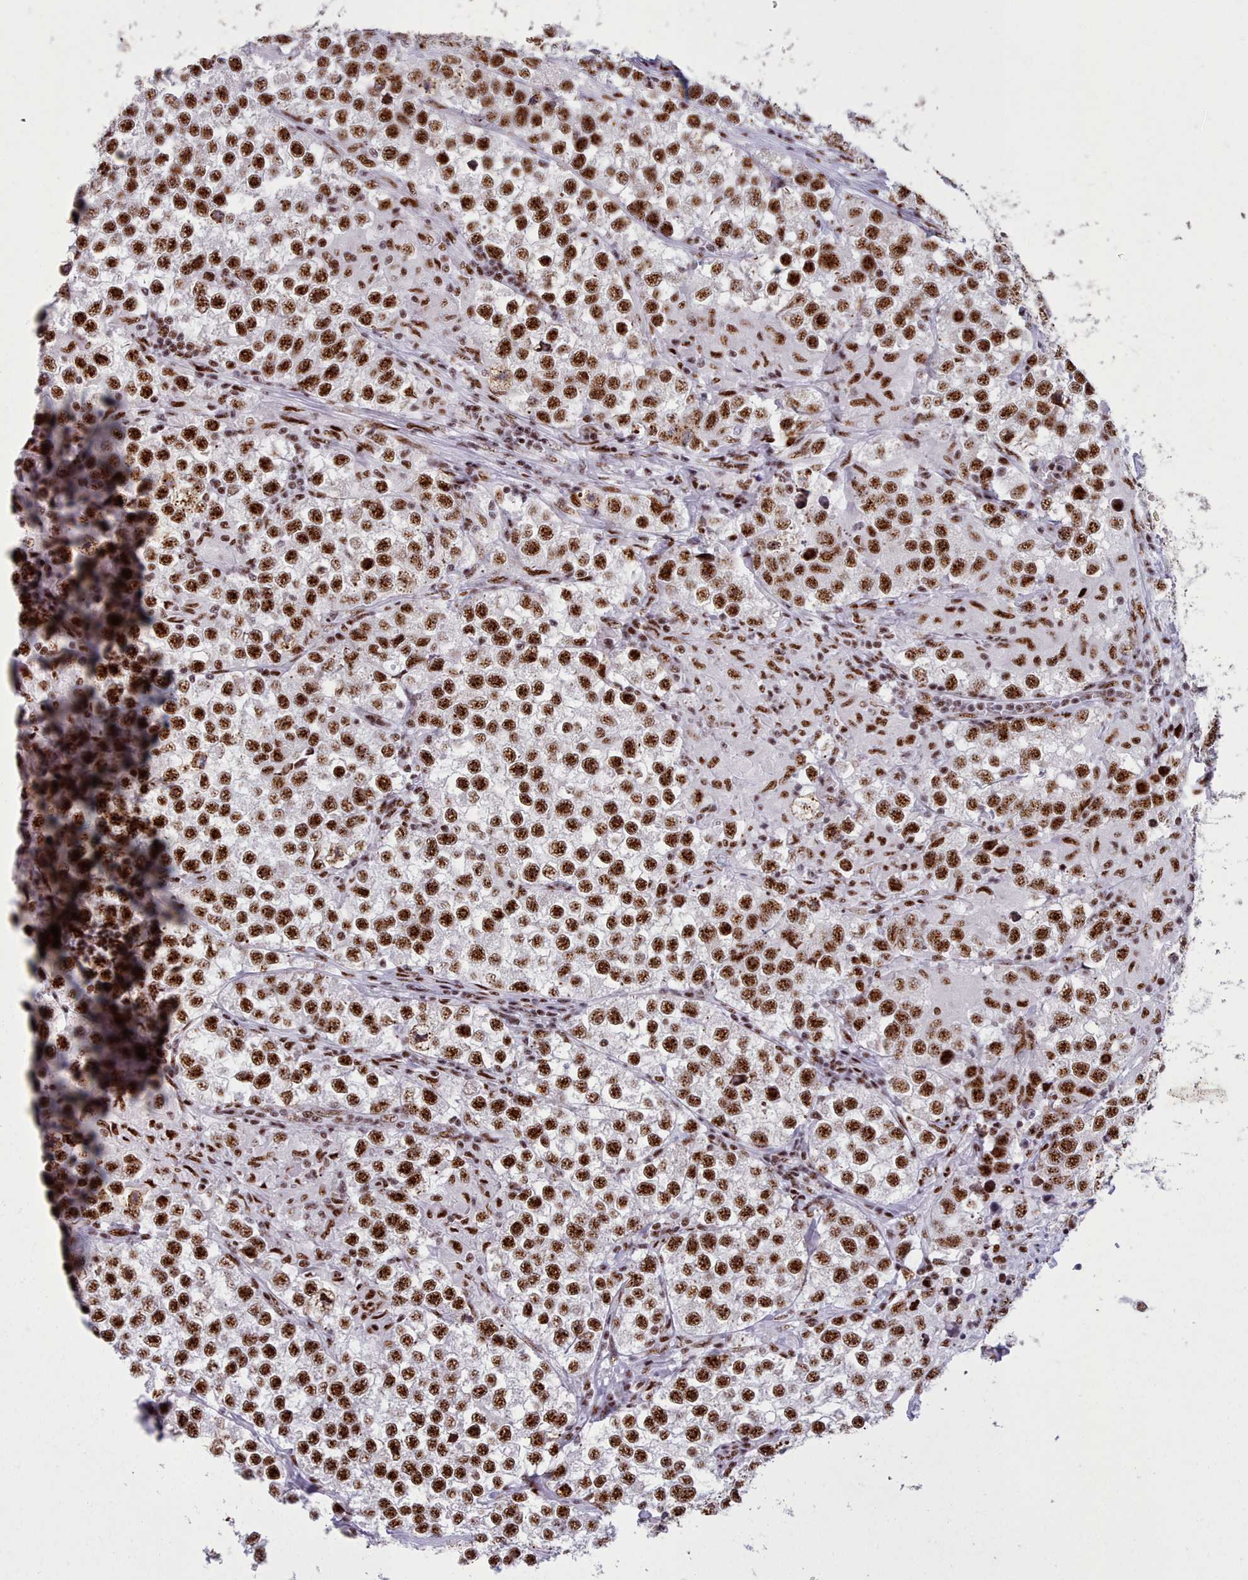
{"staining": {"intensity": "strong", "quantity": ">75%", "location": "nuclear"}, "tissue": "testis cancer", "cell_type": "Tumor cells", "image_type": "cancer", "snomed": [{"axis": "morphology", "description": "Seminoma, NOS"}, {"axis": "topography", "description": "Testis"}], "caption": "Protein expression analysis of seminoma (testis) demonstrates strong nuclear expression in about >75% of tumor cells.", "gene": "TMEM35B", "patient": {"sex": "male", "age": 46}}